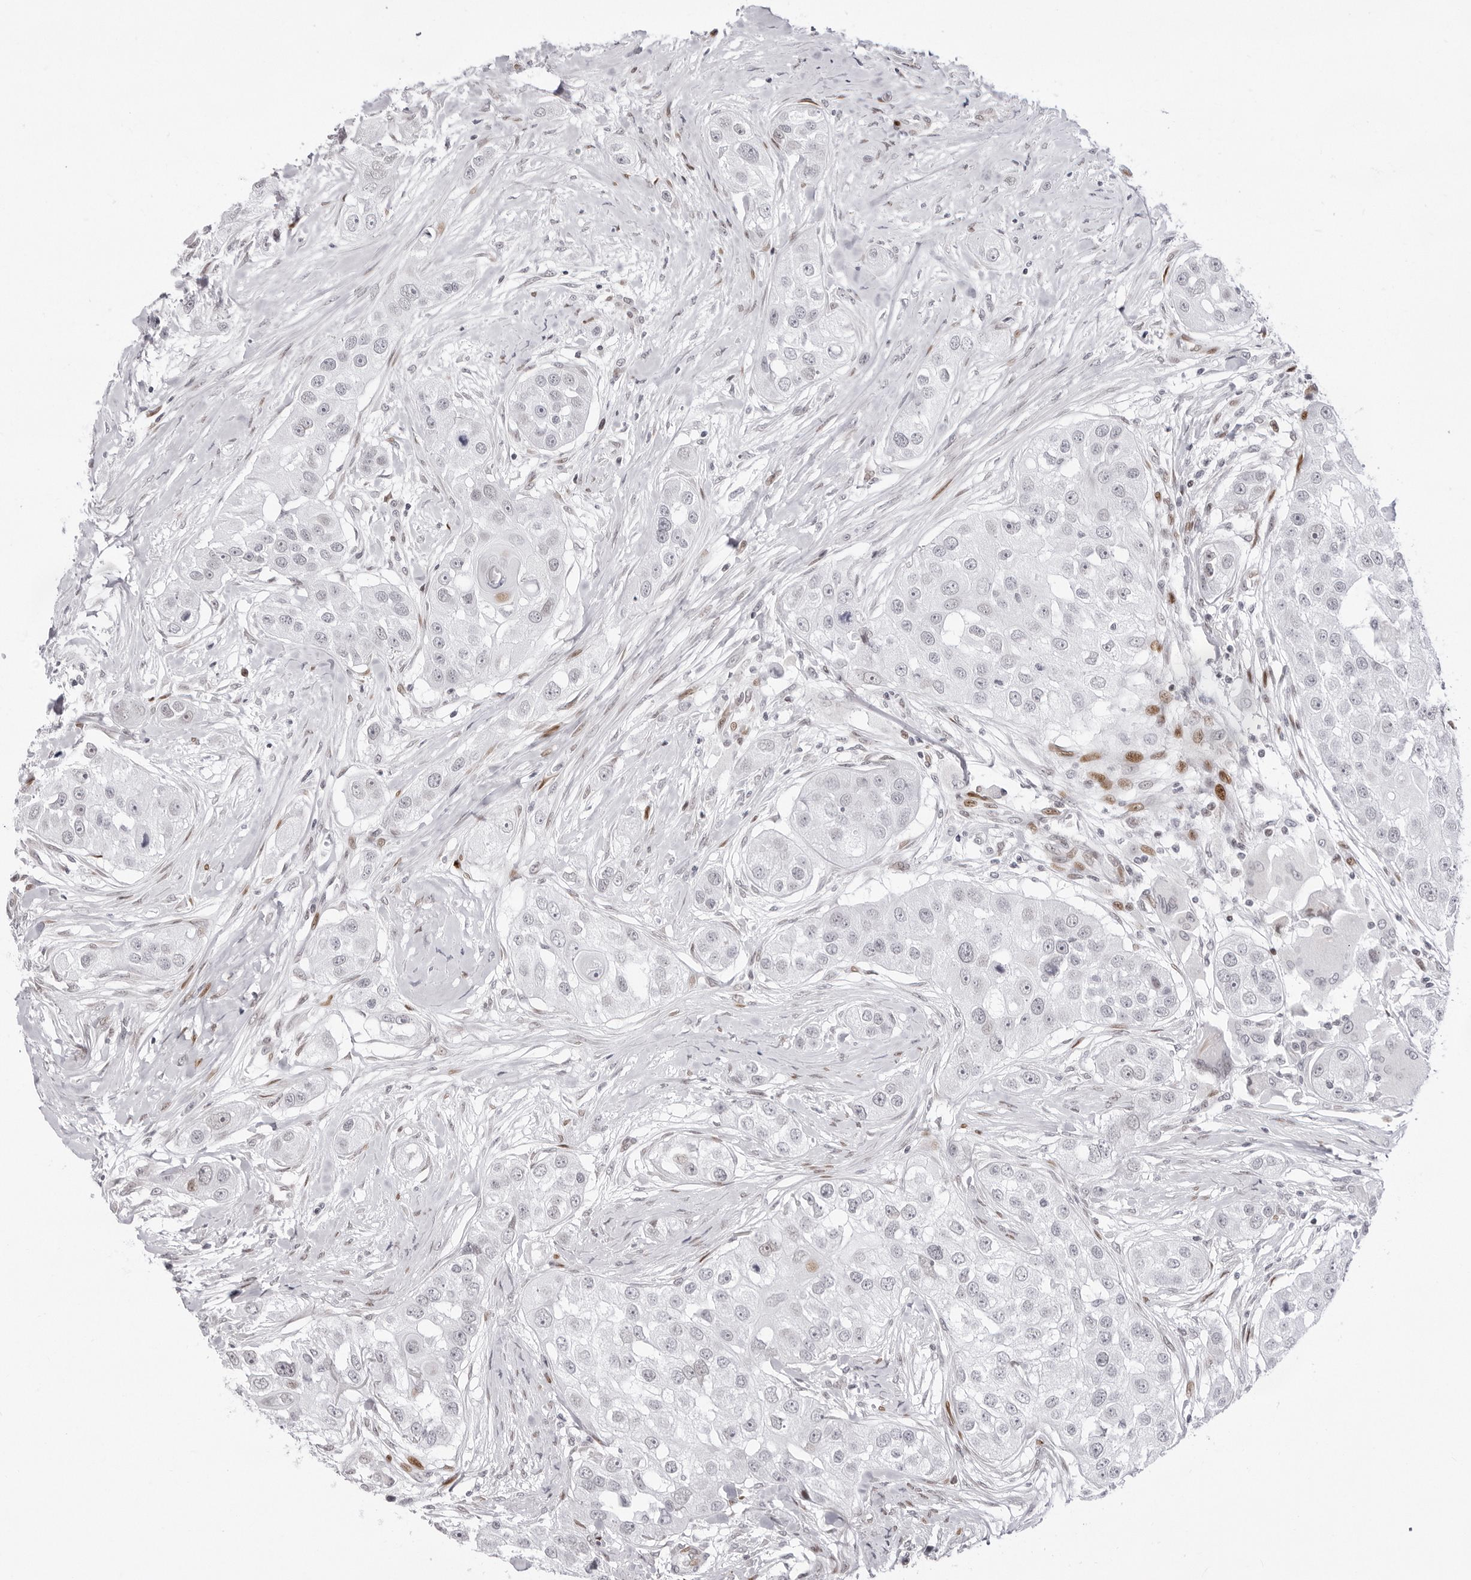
{"staining": {"intensity": "negative", "quantity": "none", "location": "none"}, "tissue": "head and neck cancer", "cell_type": "Tumor cells", "image_type": "cancer", "snomed": [{"axis": "morphology", "description": "Normal tissue, NOS"}, {"axis": "morphology", "description": "Squamous cell carcinoma, NOS"}, {"axis": "topography", "description": "Skeletal muscle"}, {"axis": "topography", "description": "Head-Neck"}], "caption": "There is no significant expression in tumor cells of head and neck cancer. (DAB (3,3'-diaminobenzidine) IHC, high magnification).", "gene": "NTPCR", "patient": {"sex": "male", "age": 51}}